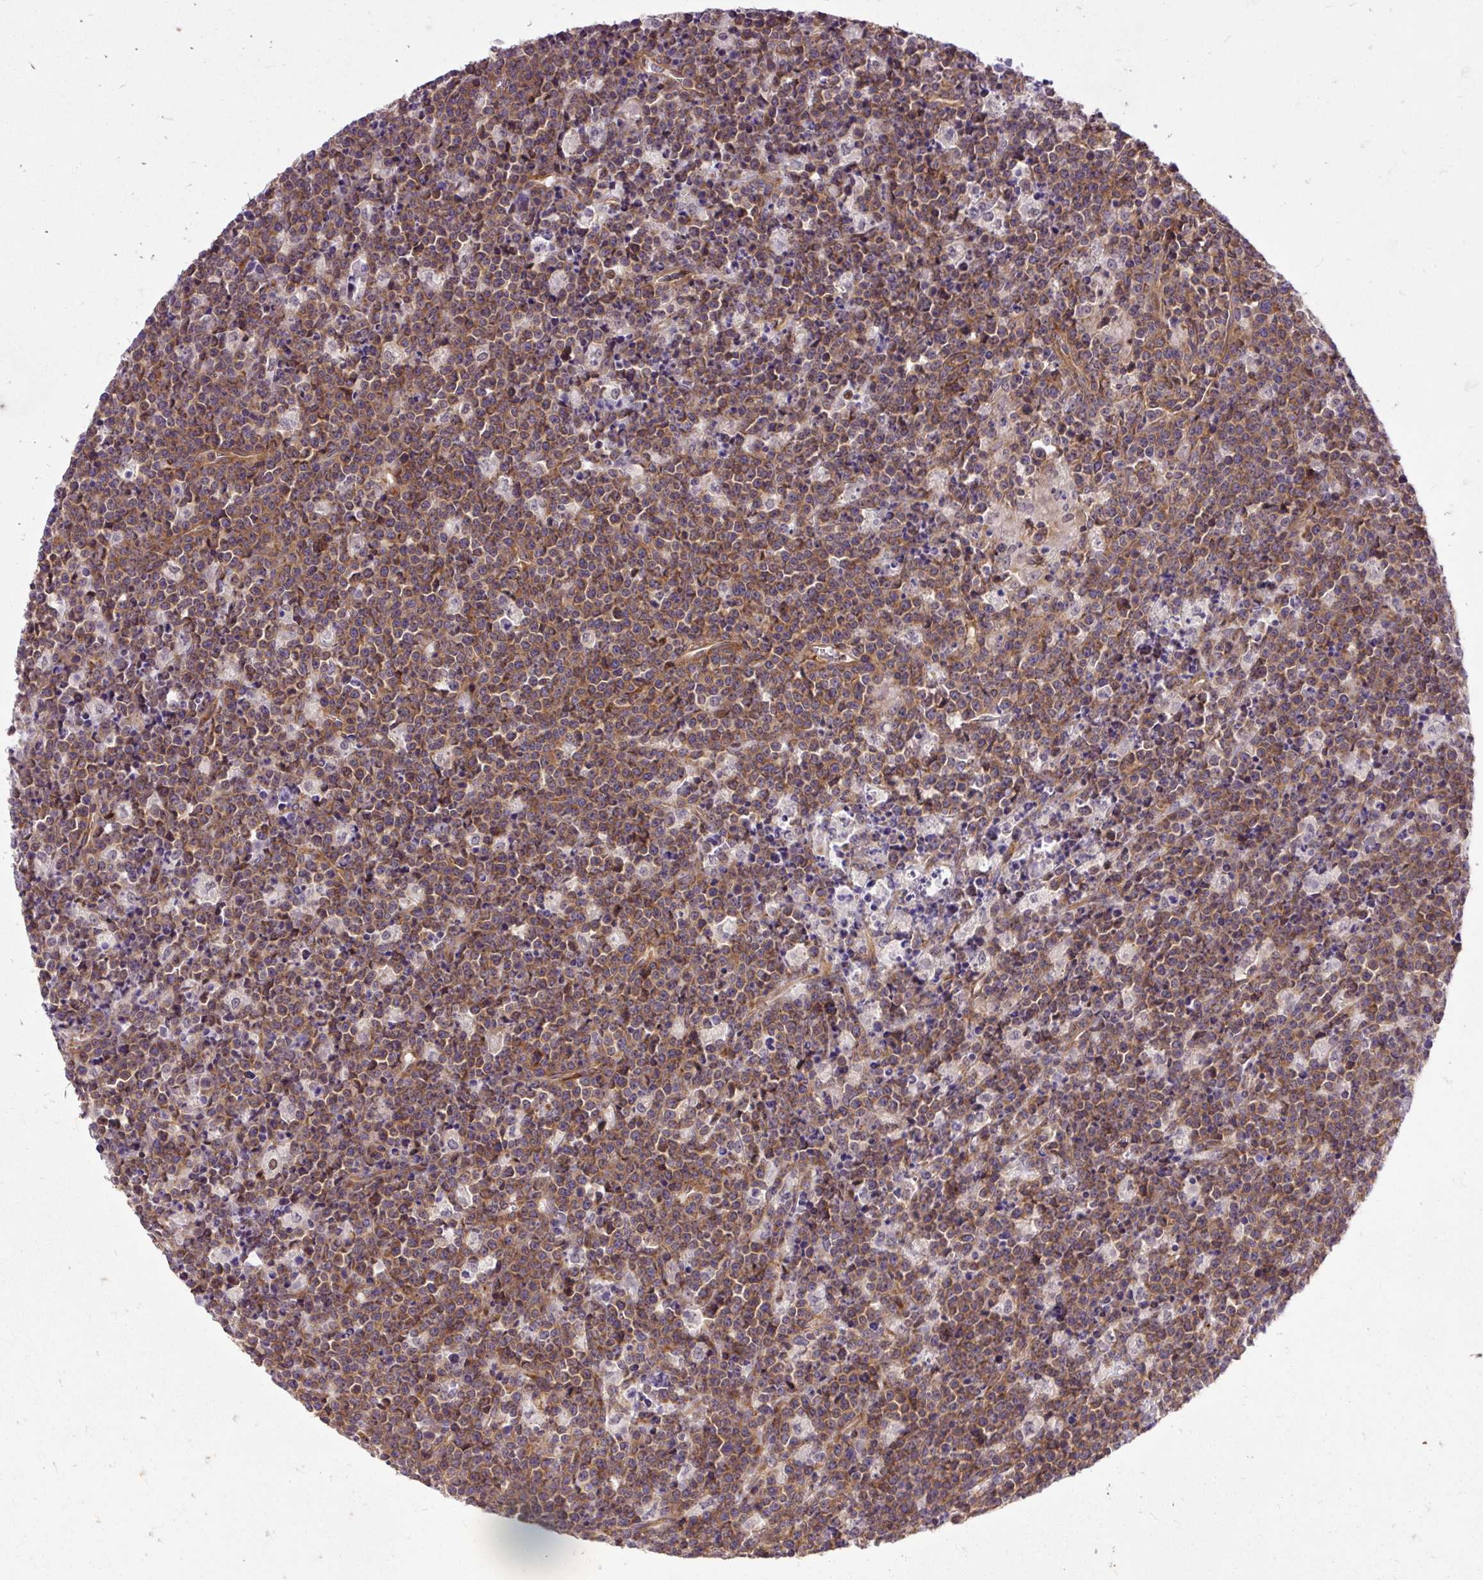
{"staining": {"intensity": "moderate", "quantity": "25%-75%", "location": "cytoplasmic/membranous"}, "tissue": "lymphoma", "cell_type": "Tumor cells", "image_type": "cancer", "snomed": [{"axis": "morphology", "description": "Malignant lymphoma, non-Hodgkin's type, High grade"}, {"axis": "topography", "description": "Ovary"}], "caption": "The image displays staining of malignant lymphoma, non-Hodgkin's type (high-grade), revealing moderate cytoplasmic/membranous protein expression (brown color) within tumor cells.", "gene": "TRIM17", "patient": {"sex": "female", "age": 56}}